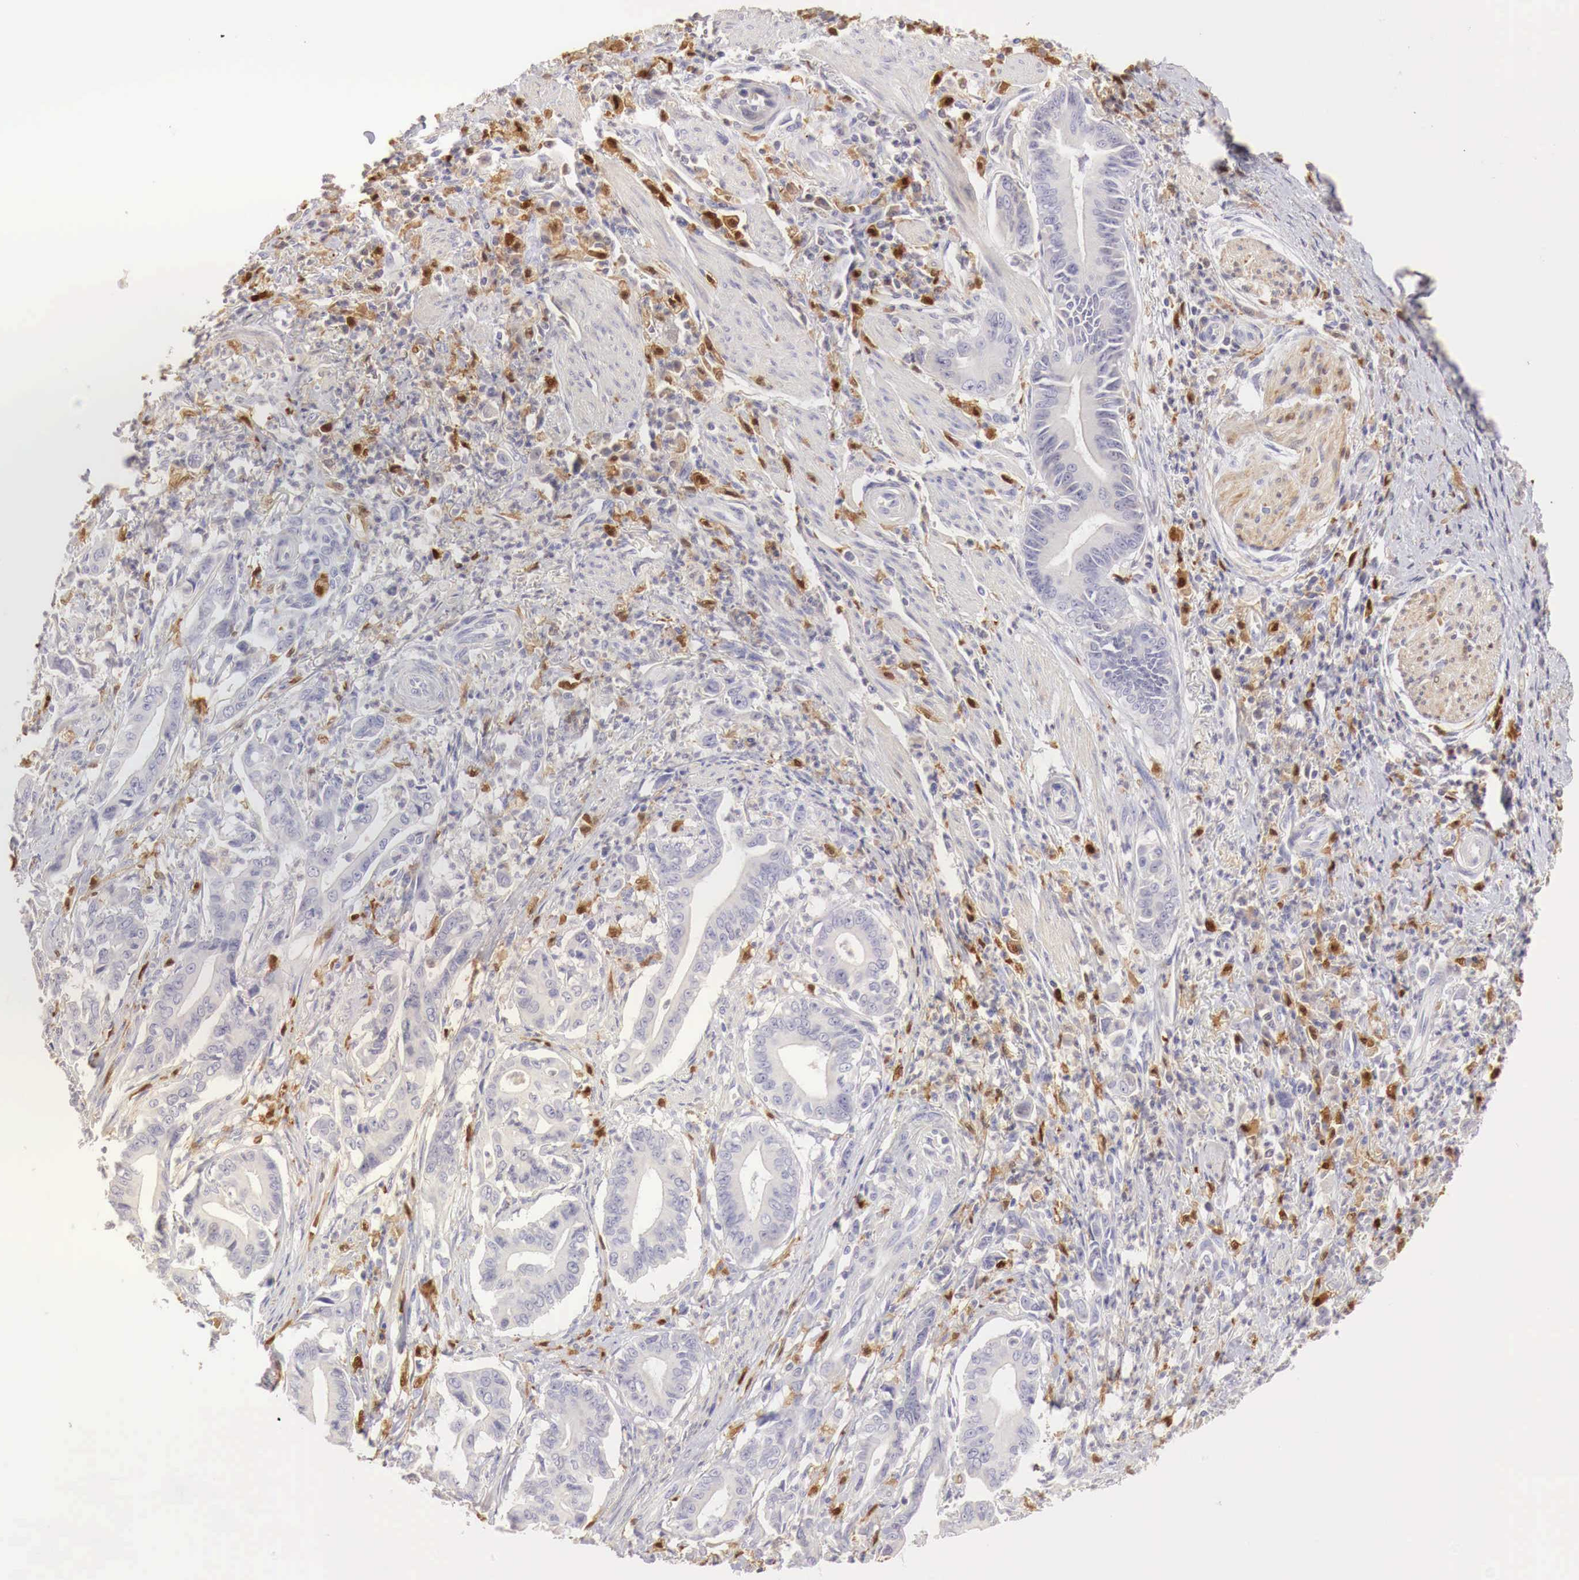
{"staining": {"intensity": "negative", "quantity": "none", "location": "none"}, "tissue": "stomach cancer", "cell_type": "Tumor cells", "image_type": "cancer", "snomed": [{"axis": "morphology", "description": "Adenocarcinoma, NOS"}, {"axis": "topography", "description": "Stomach"}], "caption": "A photomicrograph of human stomach cancer is negative for staining in tumor cells.", "gene": "RENBP", "patient": {"sex": "female", "age": 76}}